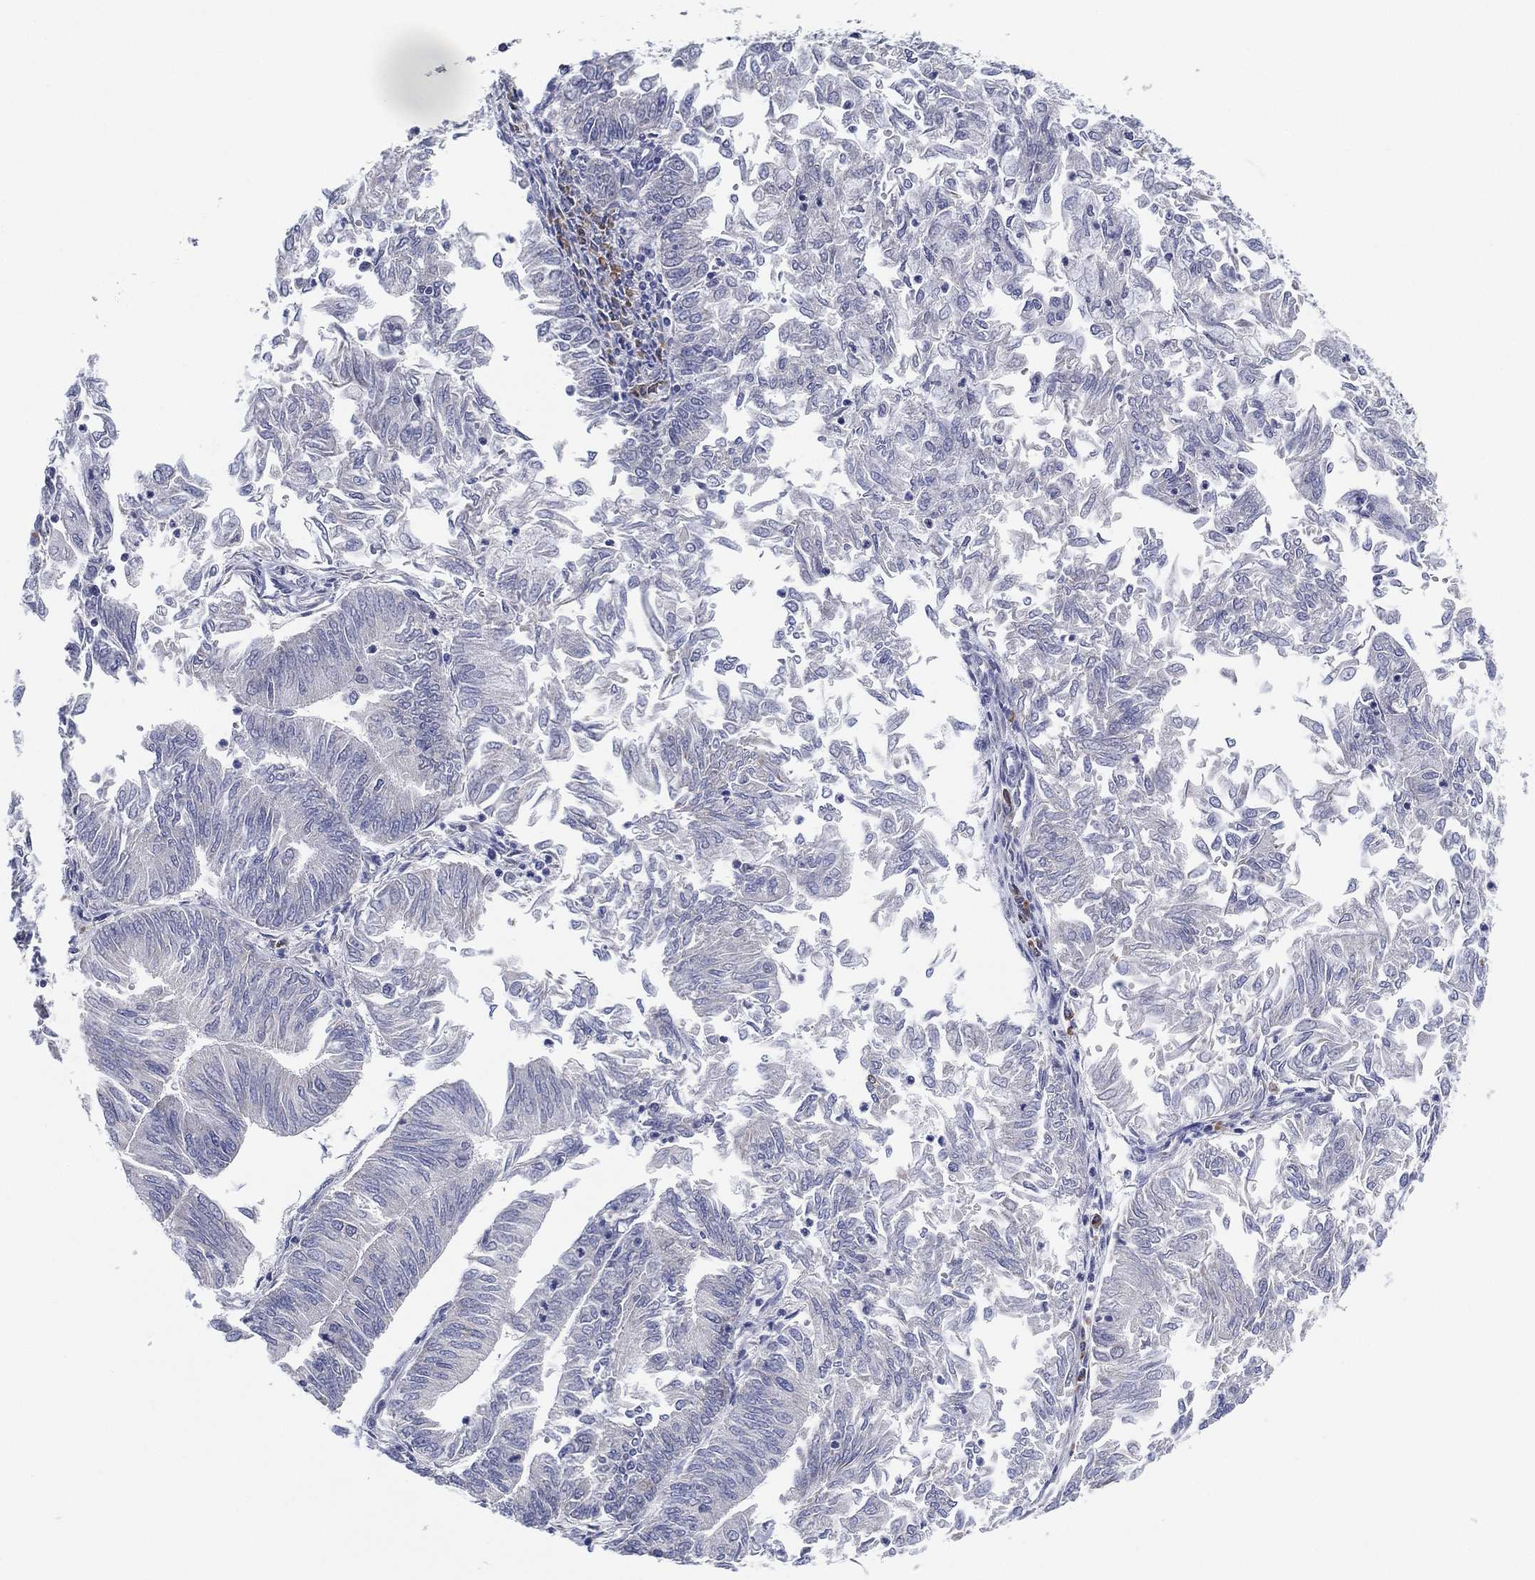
{"staining": {"intensity": "negative", "quantity": "none", "location": "none"}, "tissue": "endometrial cancer", "cell_type": "Tumor cells", "image_type": "cancer", "snomed": [{"axis": "morphology", "description": "Adenocarcinoma, NOS"}, {"axis": "topography", "description": "Endometrium"}], "caption": "DAB (3,3'-diaminobenzidine) immunohistochemical staining of adenocarcinoma (endometrial) exhibits no significant staining in tumor cells.", "gene": "TMEM40", "patient": {"sex": "female", "age": 59}}